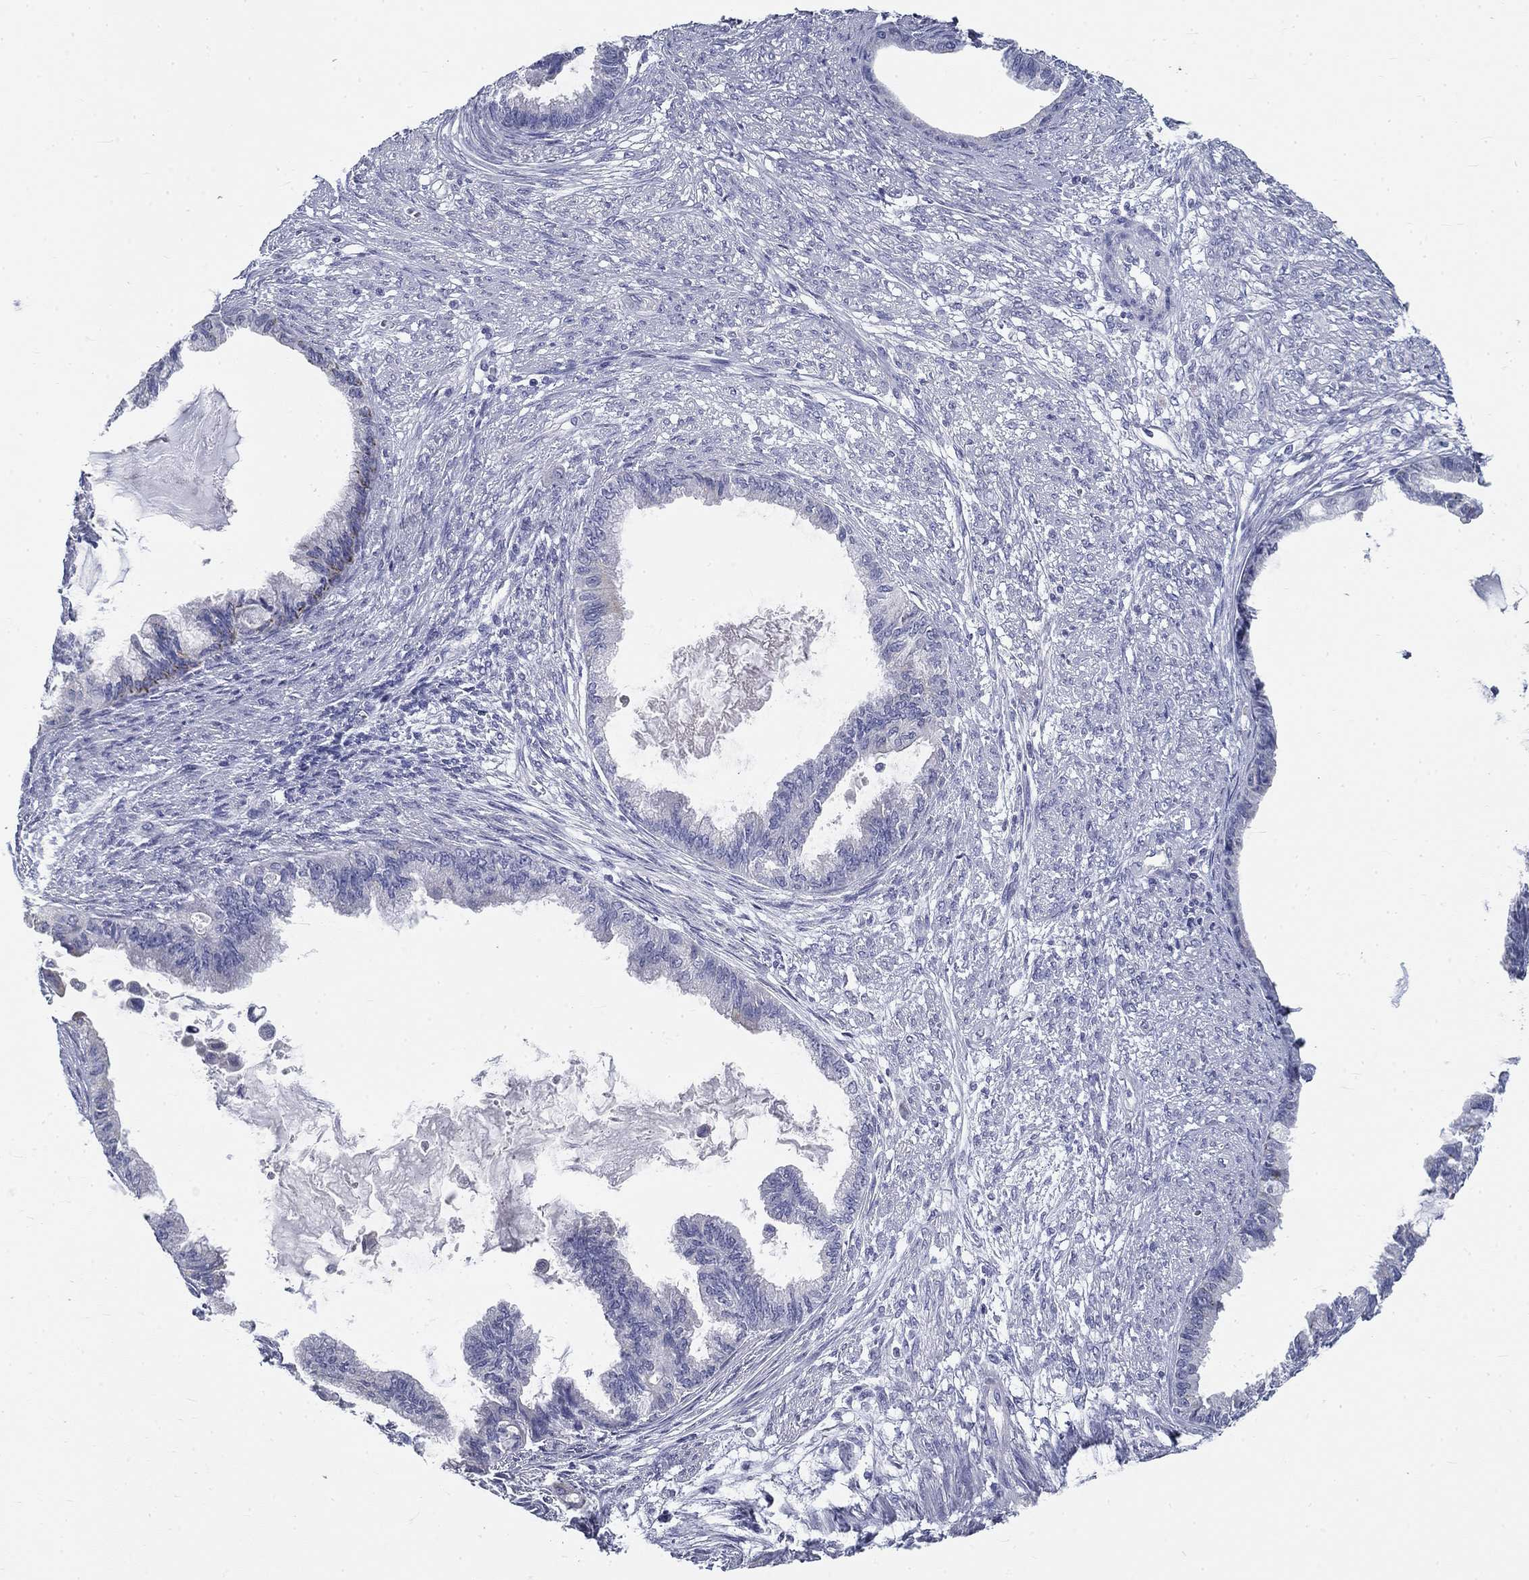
{"staining": {"intensity": "negative", "quantity": "none", "location": "none"}, "tissue": "endometrial cancer", "cell_type": "Tumor cells", "image_type": "cancer", "snomed": [{"axis": "morphology", "description": "Adenocarcinoma, NOS"}, {"axis": "topography", "description": "Endometrium"}], "caption": "High magnification brightfield microscopy of endometrial cancer (adenocarcinoma) stained with DAB (brown) and counterstained with hematoxylin (blue): tumor cells show no significant expression. The staining was performed using DAB to visualize the protein expression in brown, while the nuclei were stained in blue with hematoxylin (Magnification: 20x).", "gene": "GALNTL5", "patient": {"sex": "female", "age": 86}}